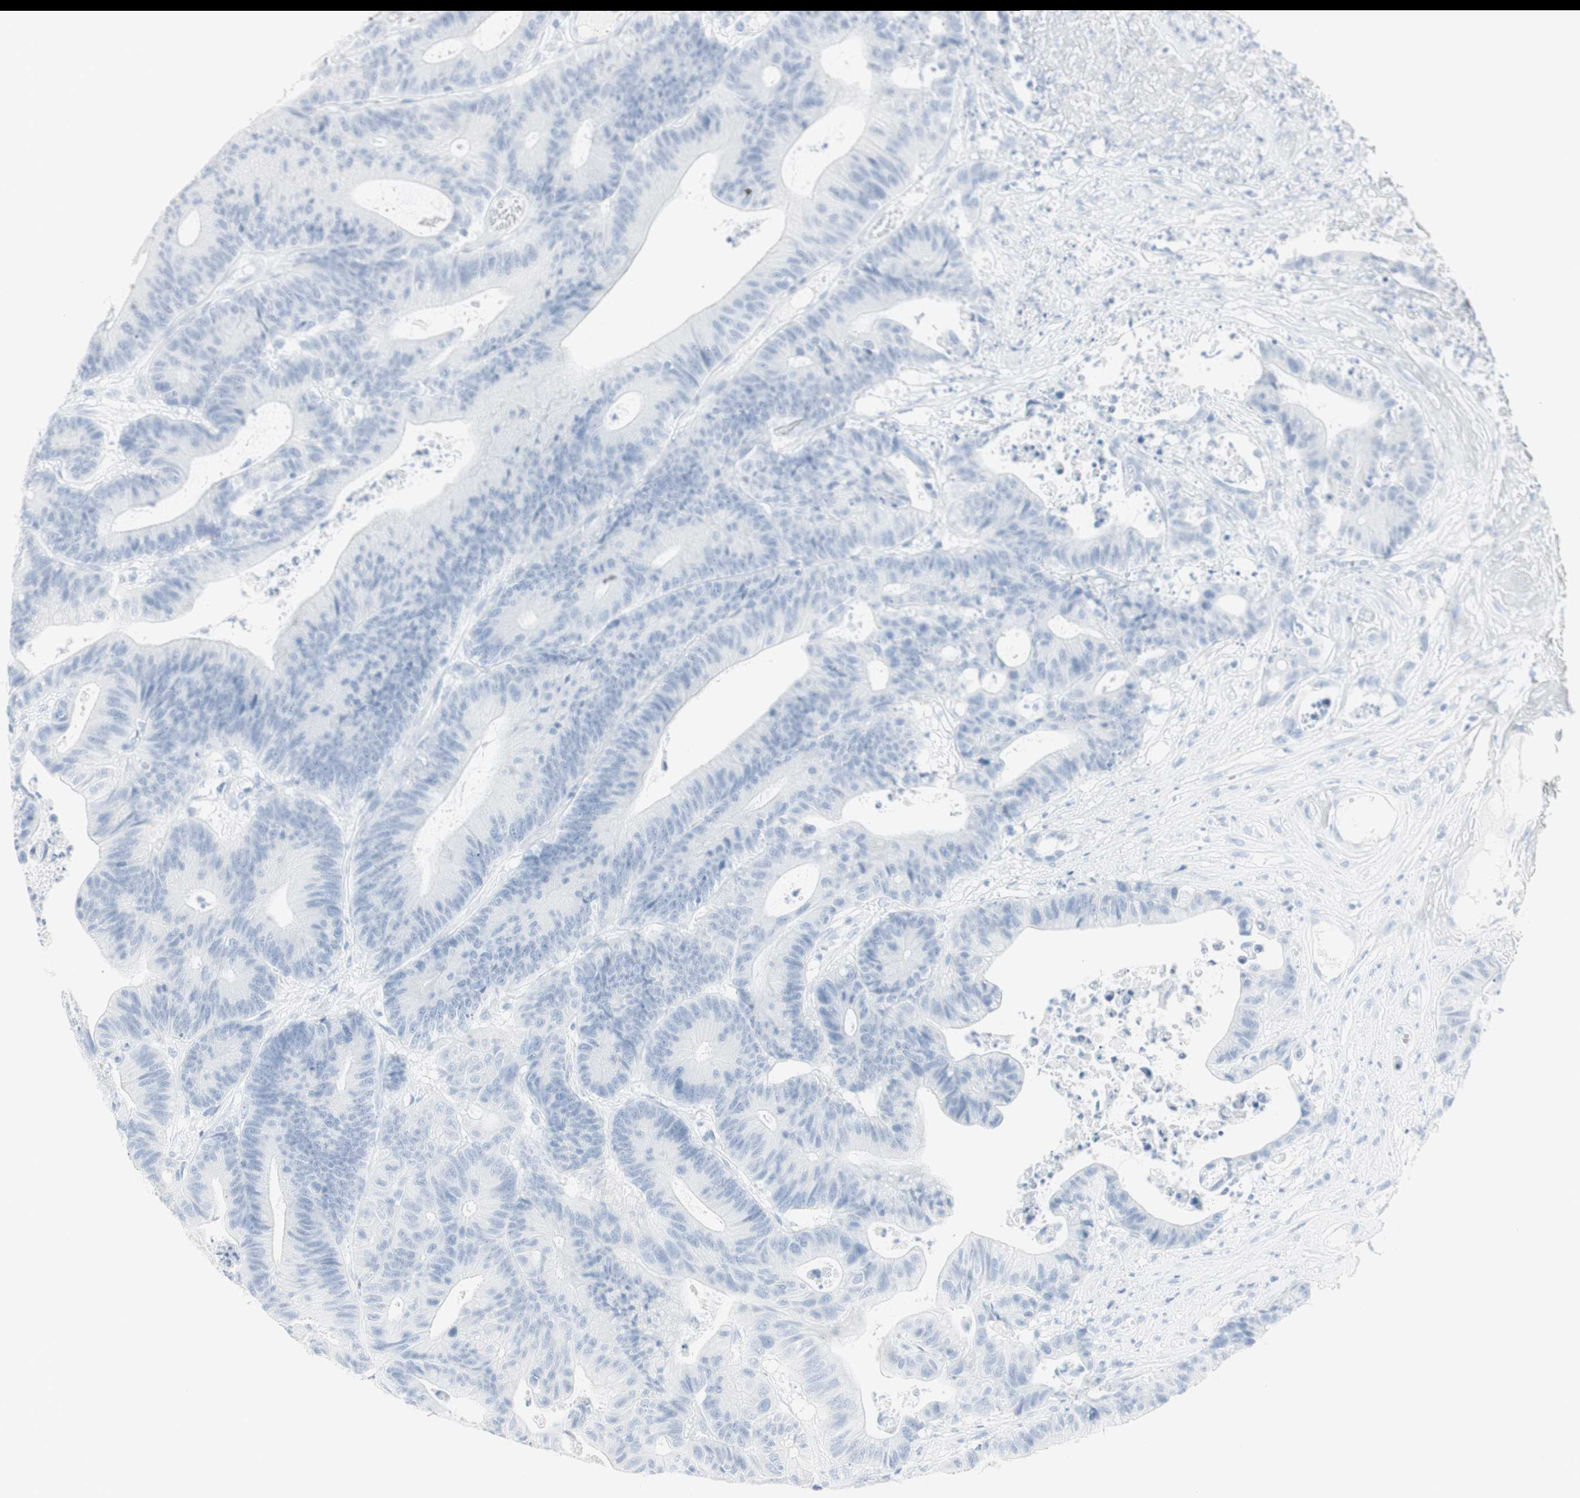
{"staining": {"intensity": "negative", "quantity": "none", "location": "none"}, "tissue": "colorectal cancer", "cell_type": "Tumor cells", "image_type": "cancer", "snomed": [{"axis": "morphology", "description": "Adenocarcinoma, NOS"}, {"axis": "topography", "description": "Colon"}], "caption": "Image shows no protein expression in tumor cells of colorectal adenocarcinoma tissue.", "gene": "NAPSA", "patient": {"sex": "female", "age": 84}}